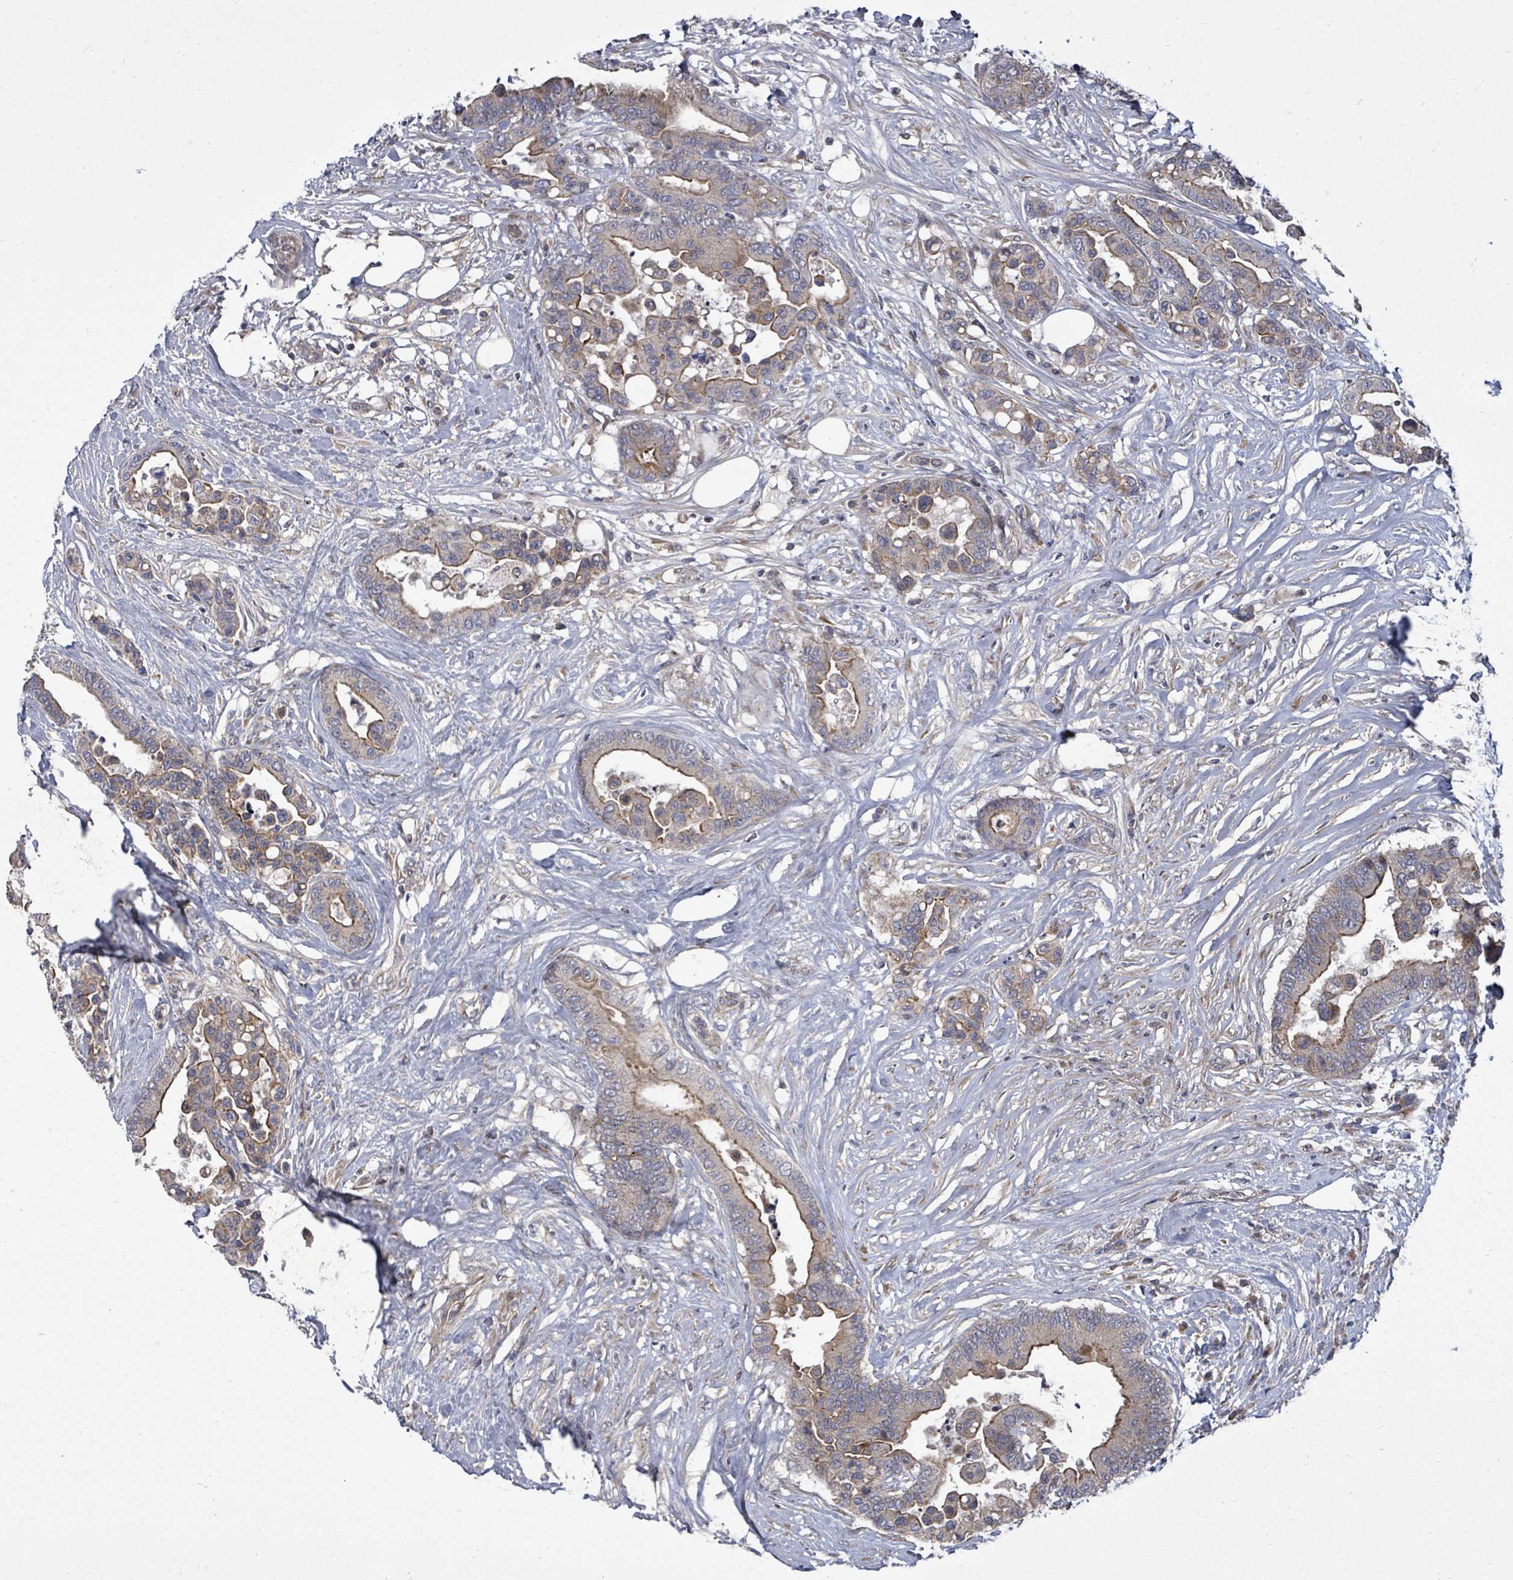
{"staining": {"intensity": "moderate", "quantity": "25%-75%", "location": "cytoplasmic/membranous"}, "tissue": "colorectal cancer", "cell_type": "Tumor cells", "image_type": "cancer", "snomed": [{"axis": "morphology", "description": "Adenocarcinoma, NOS"}, {"axis": "topography", "description": "Colon"}], "caption": "Immunohistochemistry (IHC) of human adenocarcinoma (colorectal) displays medium levels of moderate cytoplasmic/membranous staining in about 25%-75% of tumor cells.", "gene": "KRTAP27-1", "patient": {"sex": "male", "age": 82}}